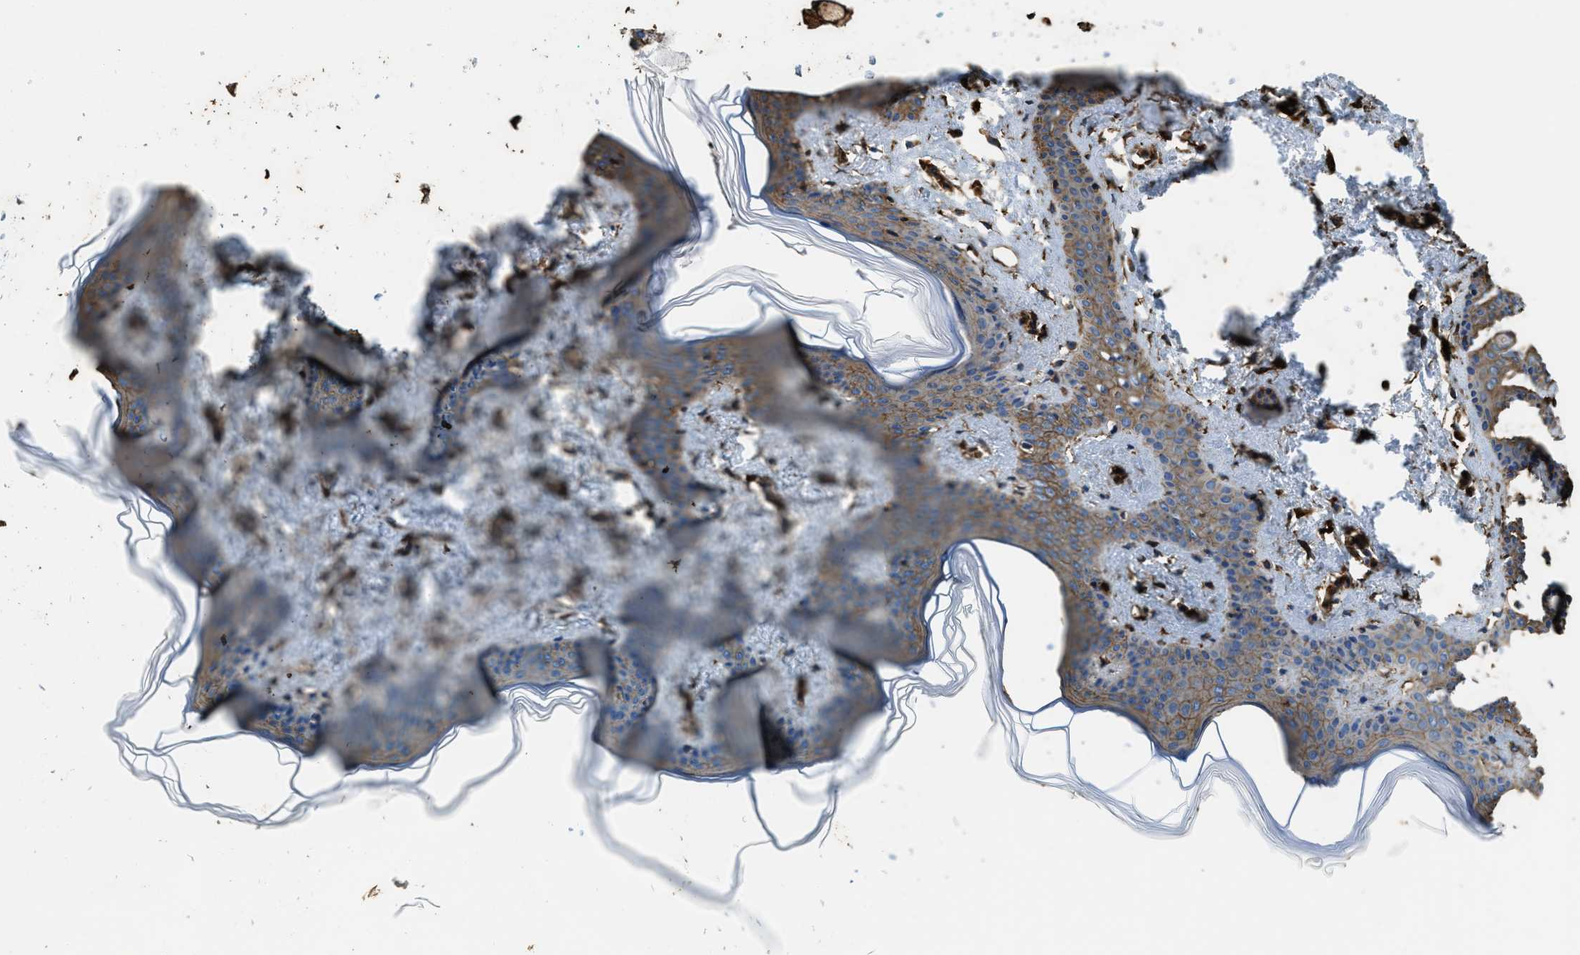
{"staining": {"intensity": "moderate", "quantity": "25%-75%", "location": "cytoplasmic/membranous"}, "tissue": "skin", "cell_type": "Fibroblasts", "image_type": "normal", "snomed": [{"axis": "morphology", "description": "Normal tissue, NOS"}, {"axis": "topography", "description": "Skin"}], "caption": "DAB (3,3'-diaminobenzidine) immunohistochemical staining of normal human skin reveals moderate cytoplasmic/membranous protein expression in about 25%-75% of fibroblasts. (brown staining indicates protein expression, while blue staining denotes nuclei).", "gene": "ACCS", "patient": {"sex": "female", "age": 17}}